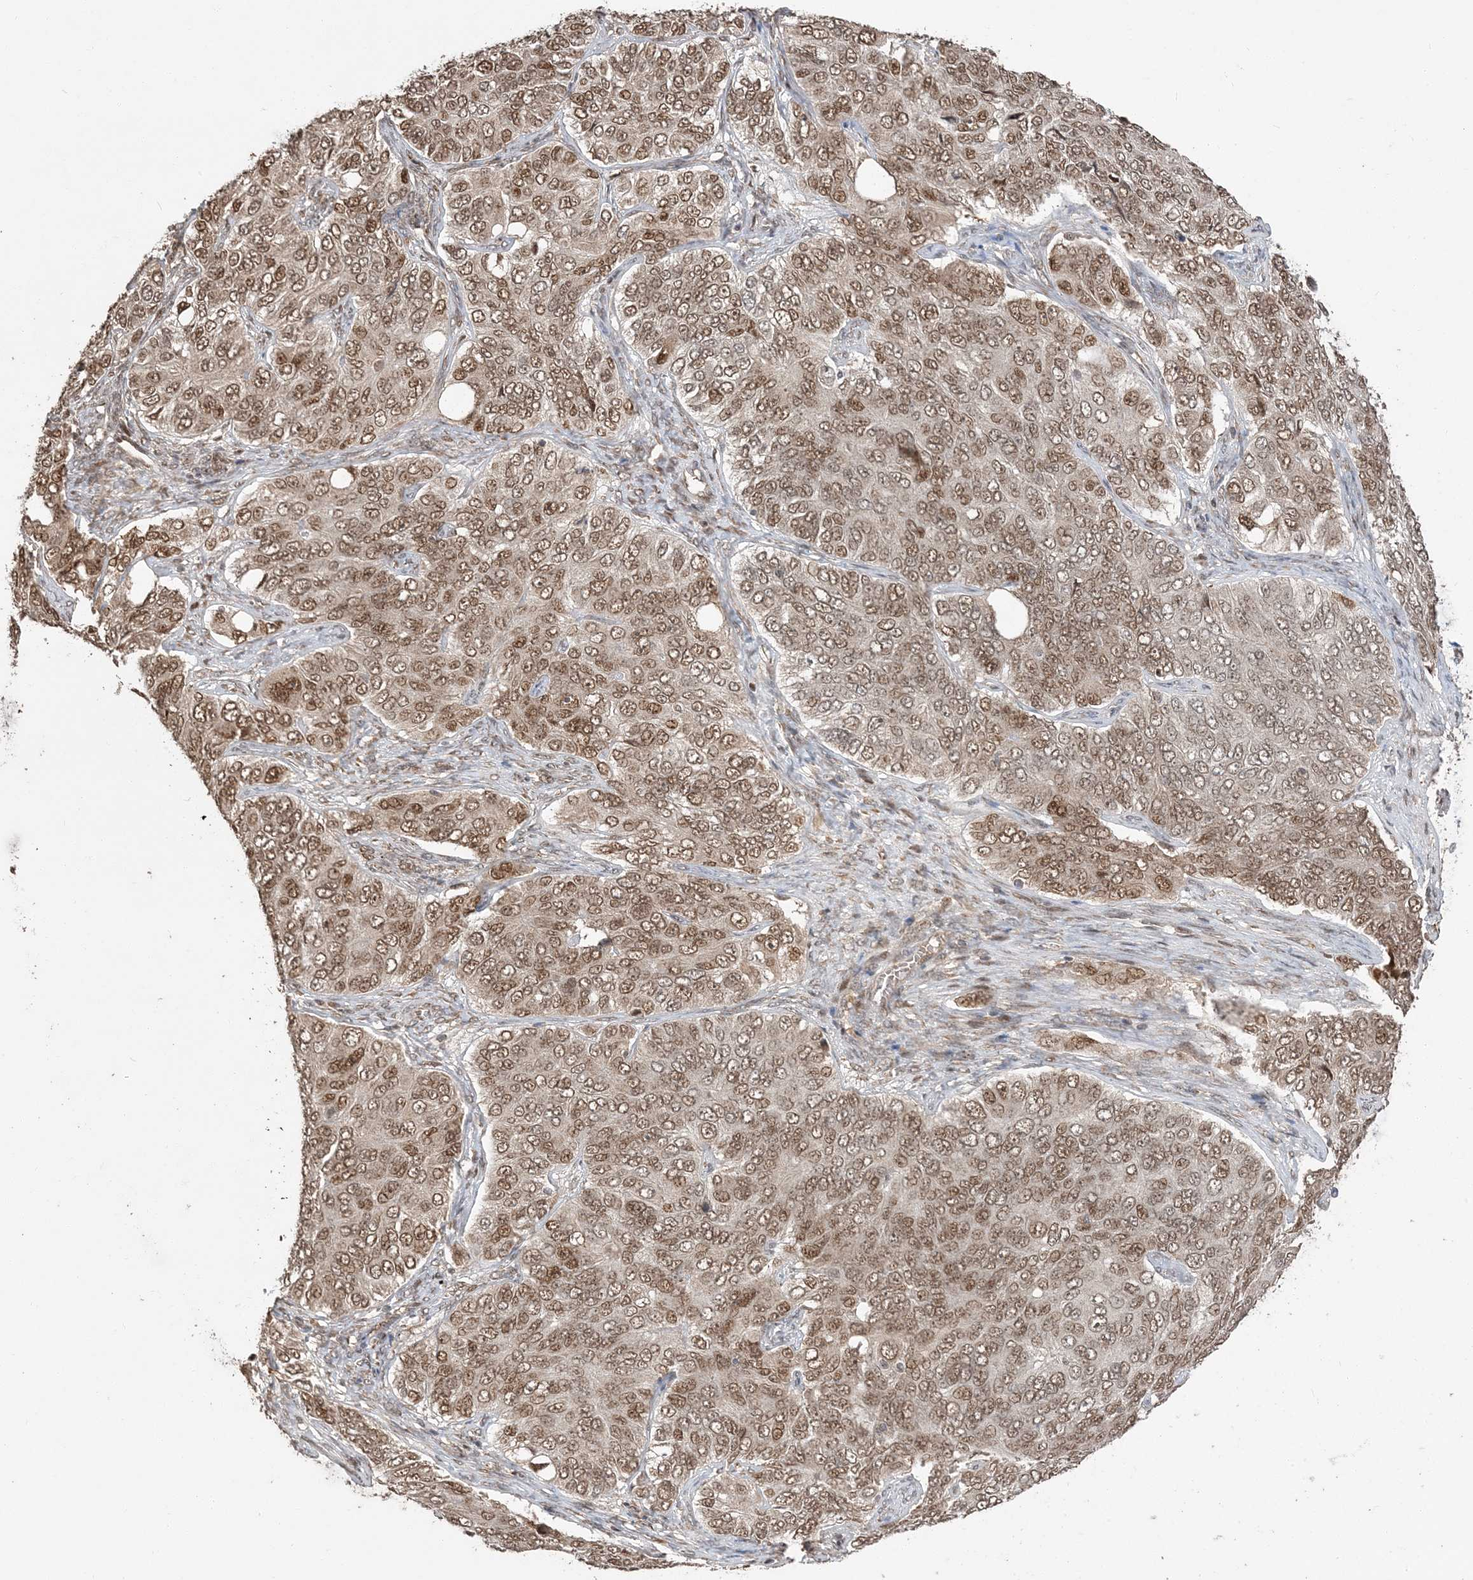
{"staining": {"intensity": "moderate", "quantity": ">75%", "location": "cytoplasmic/membranous,nuclear"}, "tissue": "ovarian cancer", "cell_type": "Tumor cells", "image_type": "cancer", "snomed": [{"axis": "morphology", "description": "Carcinoma, endometroid"}, {"axis": "topography", "description": "Ovary"}], "caption": "Immunohistochemical staining of ovarian cancer (endometroid carcinoma) exhibits medium levels of moderate cytoplasmic/membranous and nuclear protein expression in approximately >75% of tumor cells. The staining was performed using DAB to visualize the protein expression in brown, while the nuclei were stained in blue with hematoxylin (Magnification: 20x).", "gene": "RER1", "patient": {"sex": "female", "age": 51}}